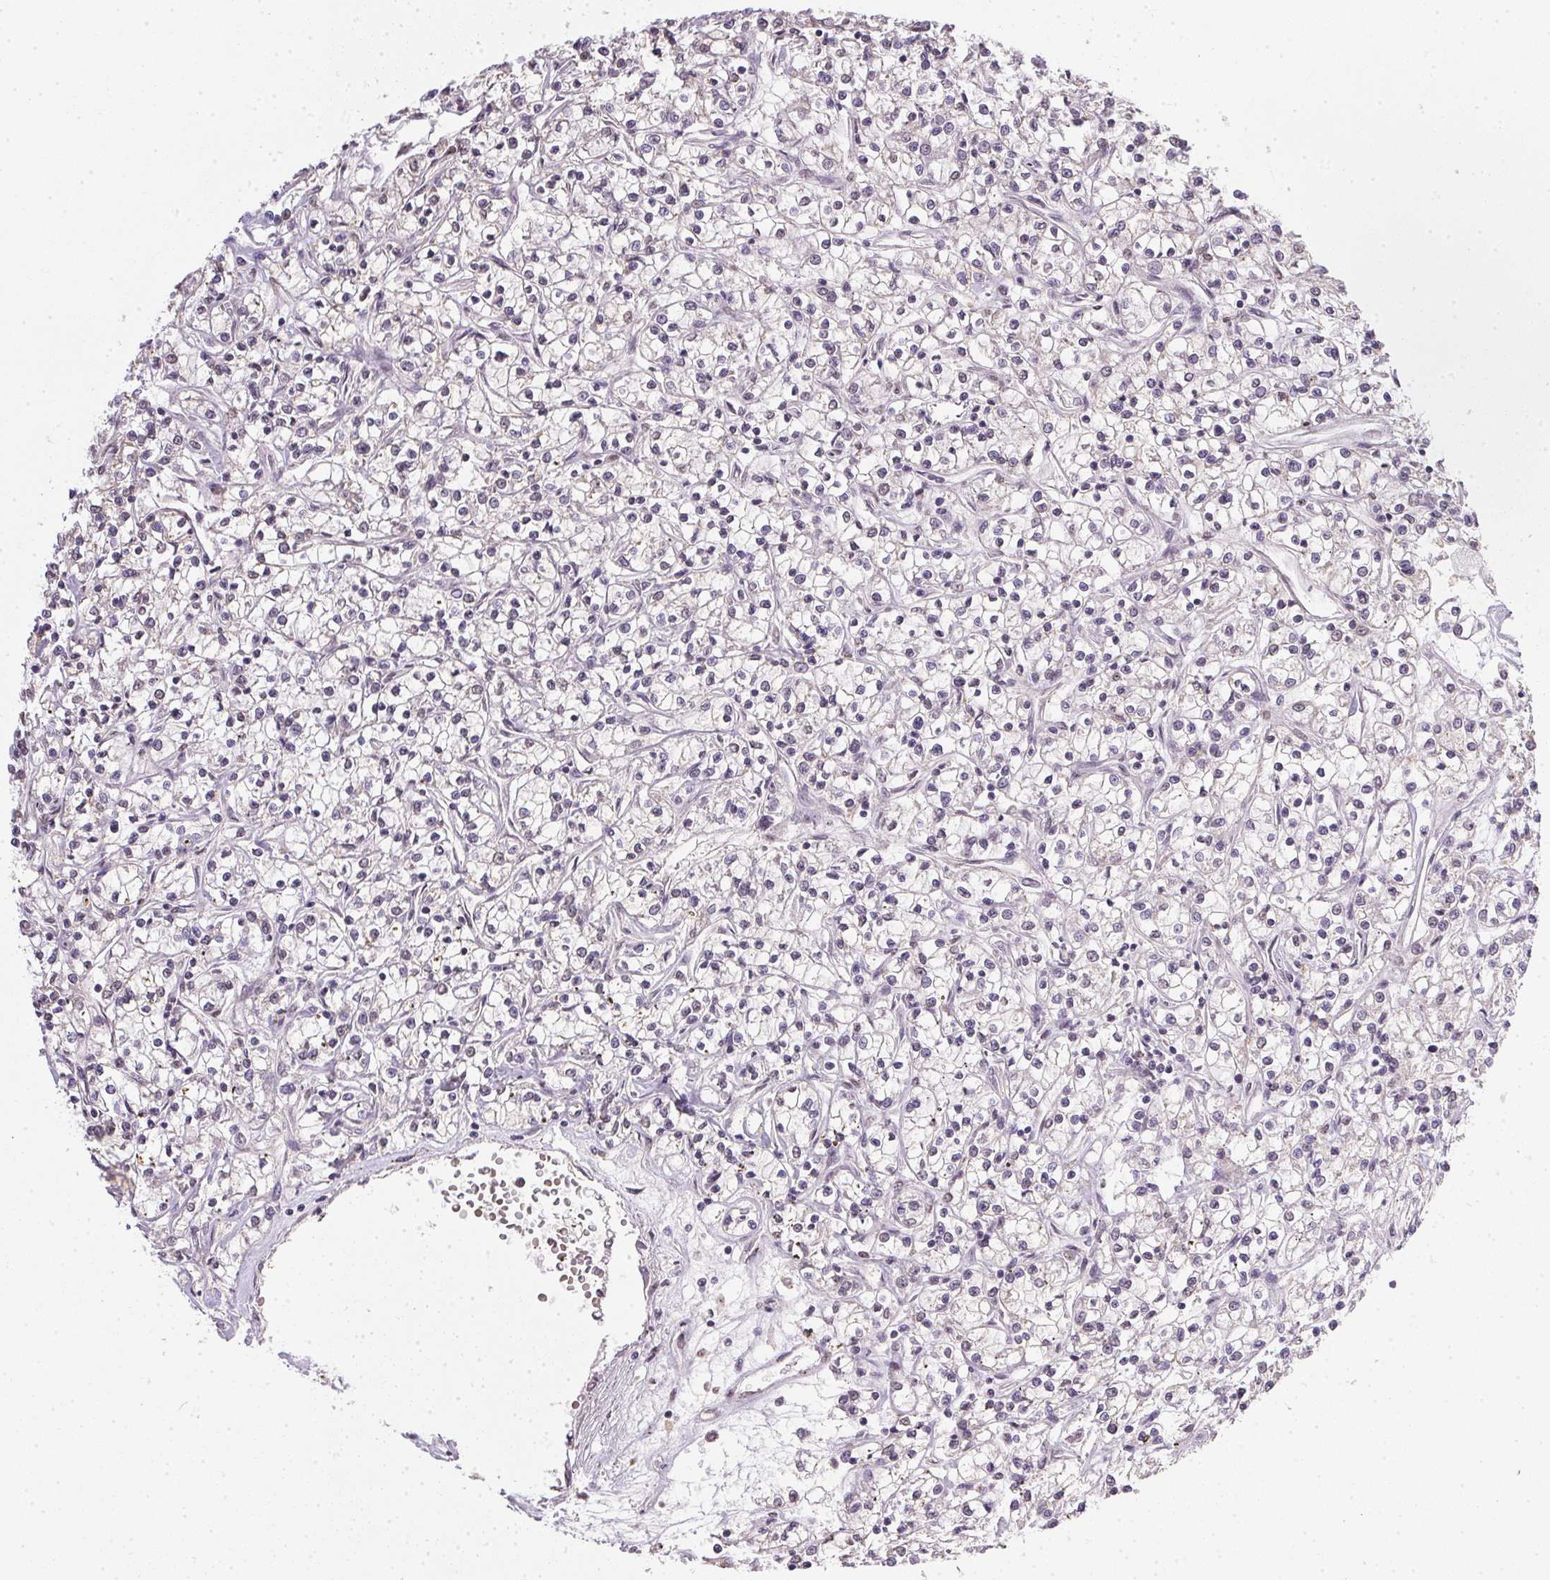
{"staining": {"intensity": "negative", "quantity": "none", "location": "none"}, "tissue": "renal cancer", "cell_type": "Tumor cells", "image_type": "cancer", "snomed": [{"axis": "morphology", "description": "Adenocarcinoma, NOS"}, {"axis": "topography", "description": "Kidney"}], "caption": "Tumor cells show no significant protein staining in renal cancer. (Immunohistochemistry (ihc), brightfield microscopy, high magnification).", "gene": "PPP4R4", "patient": {"sex": "female", "age": 59}}